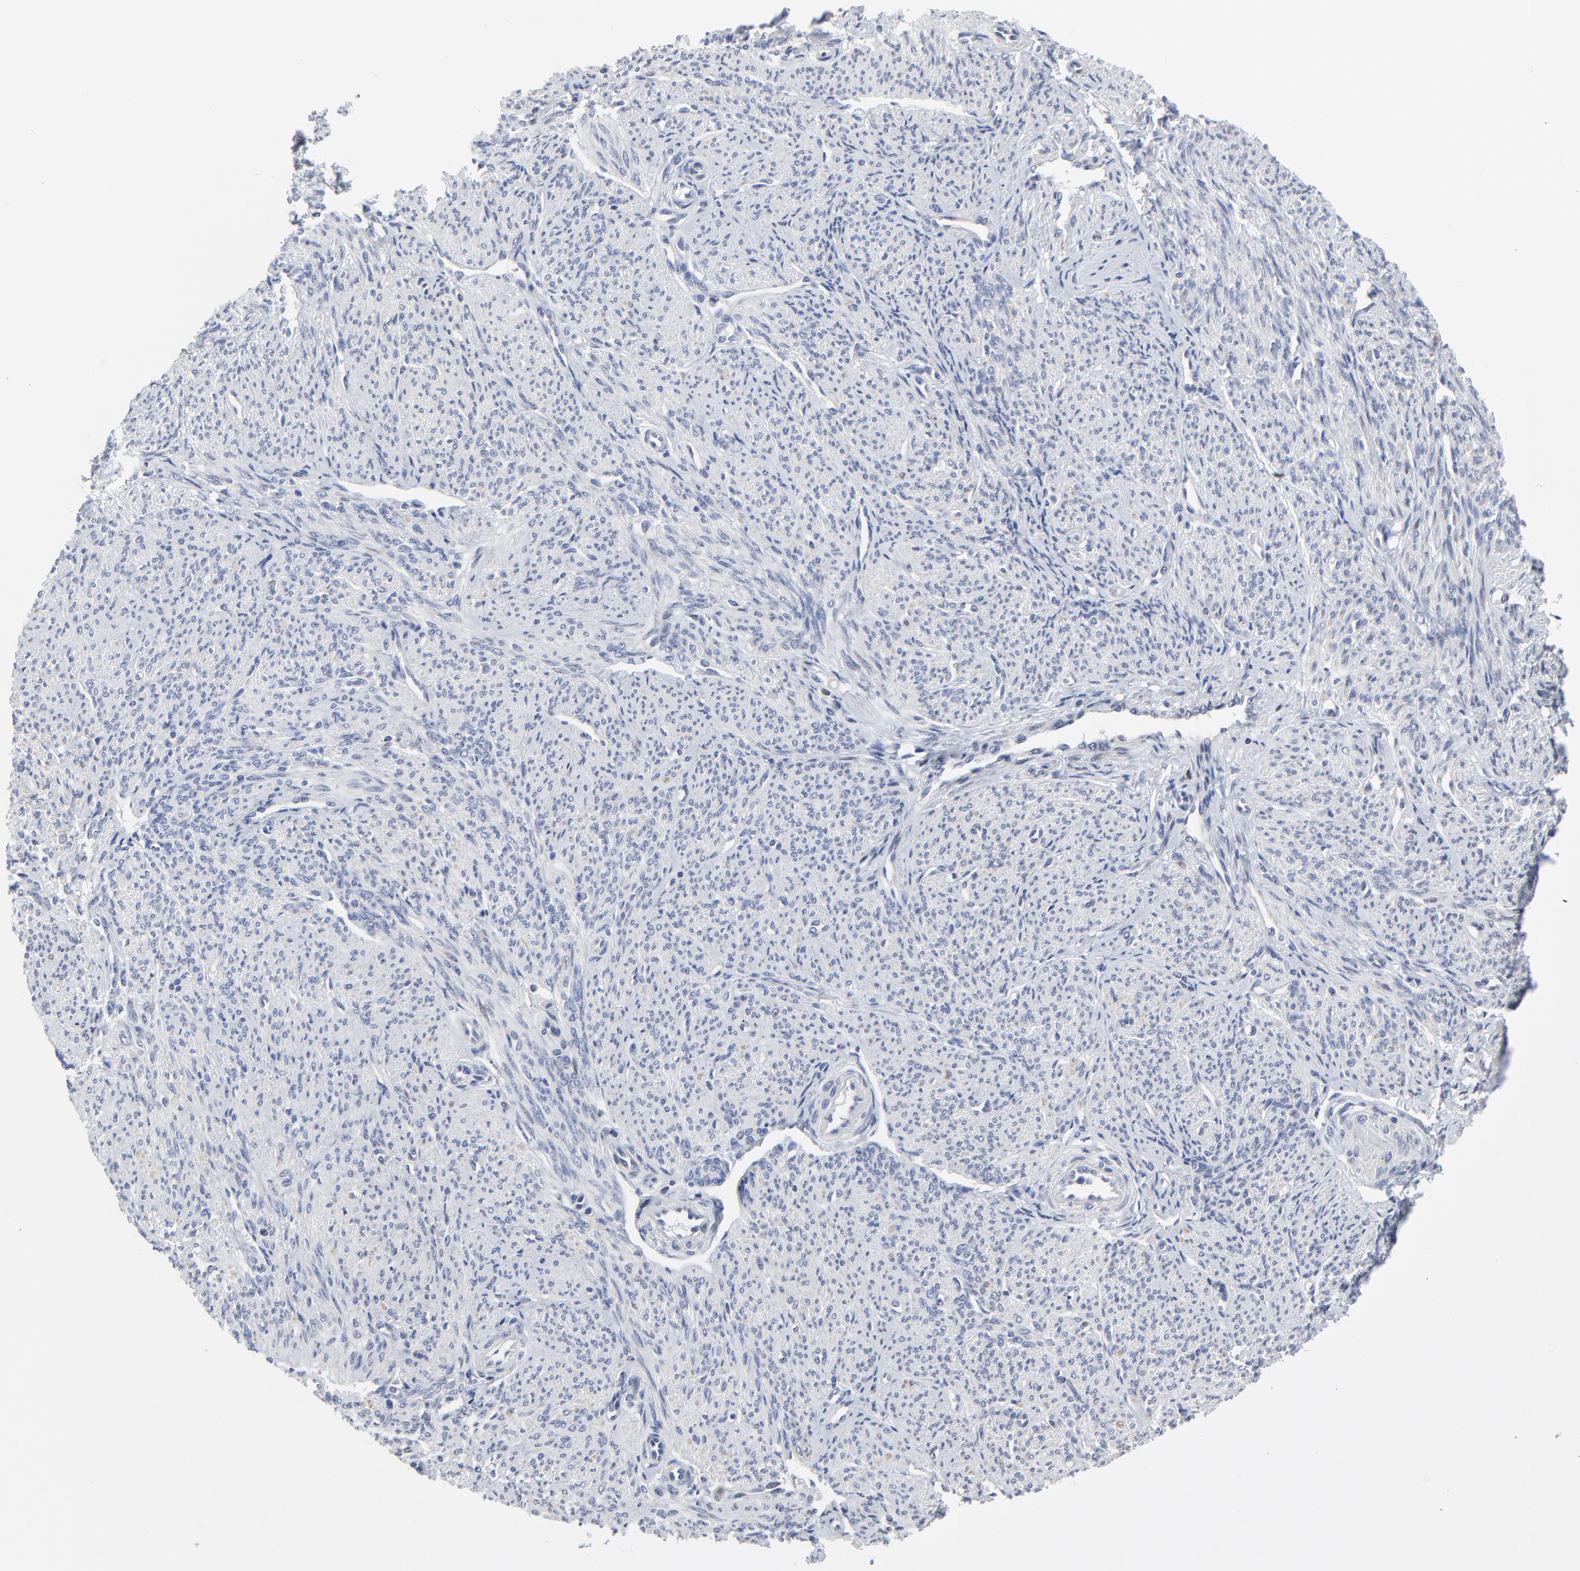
{"staining": {"intensity": "negative", "quantity": "none", "location": "none"}, "tissue": "smooth muscle", "cell_type": "Smooth muscle cells", "image_type": "normal", "snomed": [{"axis": "morphology", "description": "Normal tissue, NOS"}, {"axis": "topography", "description": "Smooth muscle"}], "caption": "This is an immunohistochemistry image of normal human smooth muscle. There is no staining in smooth muscle cells.", "gene": "LNX1", "patient": {"sex": "female", "age": 65}}